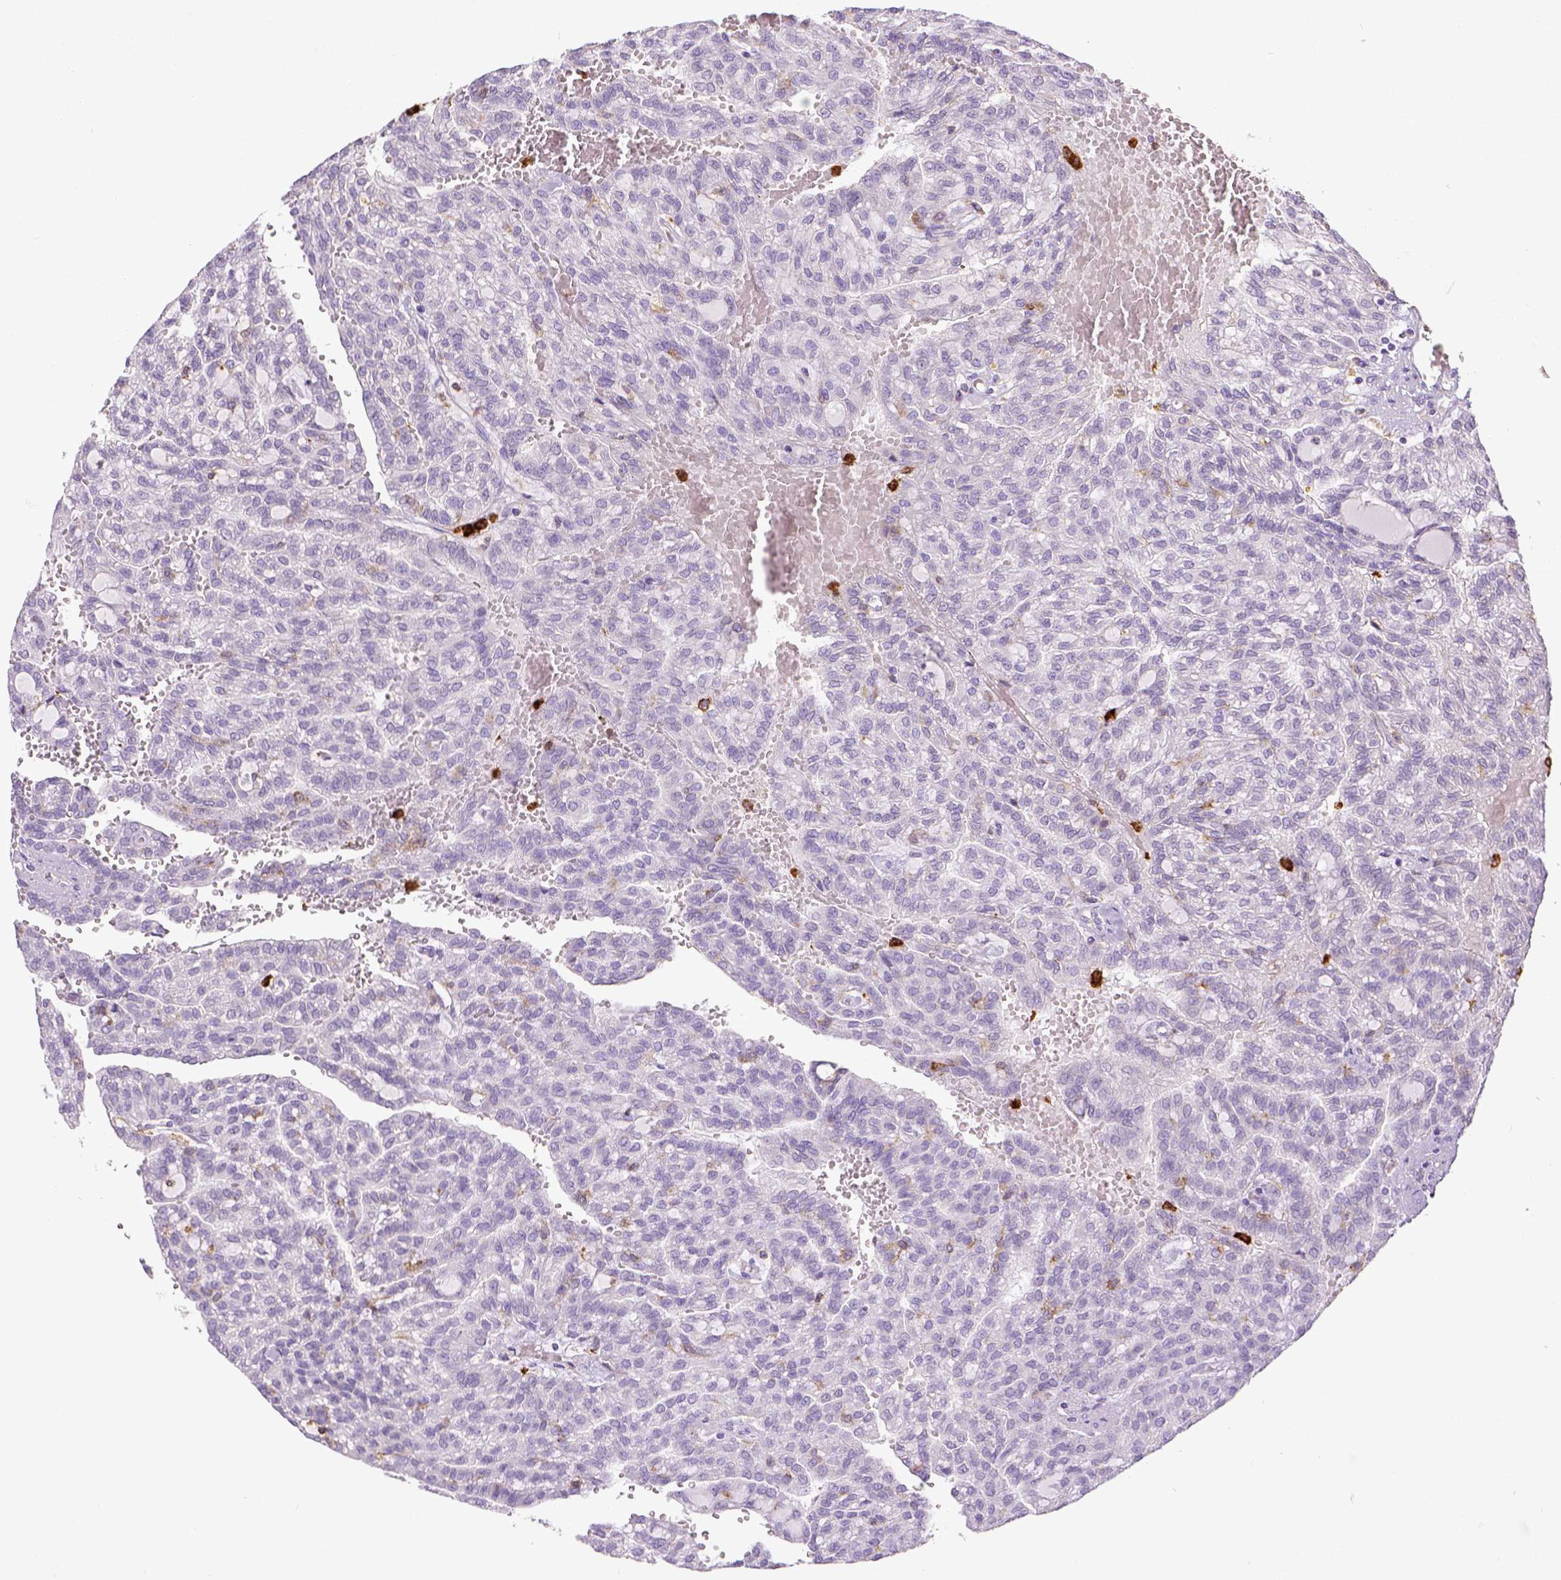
{"staining": {"intensity": "negative", "quantity": "none", "location": "none"}, "tissue": "renal cancer", "cell_type": "Tumor cells", "image_type": "cancer", "snomed": [{"axis": "morphology", "description": "Adenocarcinoma, NOS"}, {"axis": "topography", "description": "Kidney"}], "caption": "Tumor cells are negative for protein expression in human renal cancer (adenocarcinoma).", "gene": "ITGAM", "patient": {"sex": "male", "age": 63}}